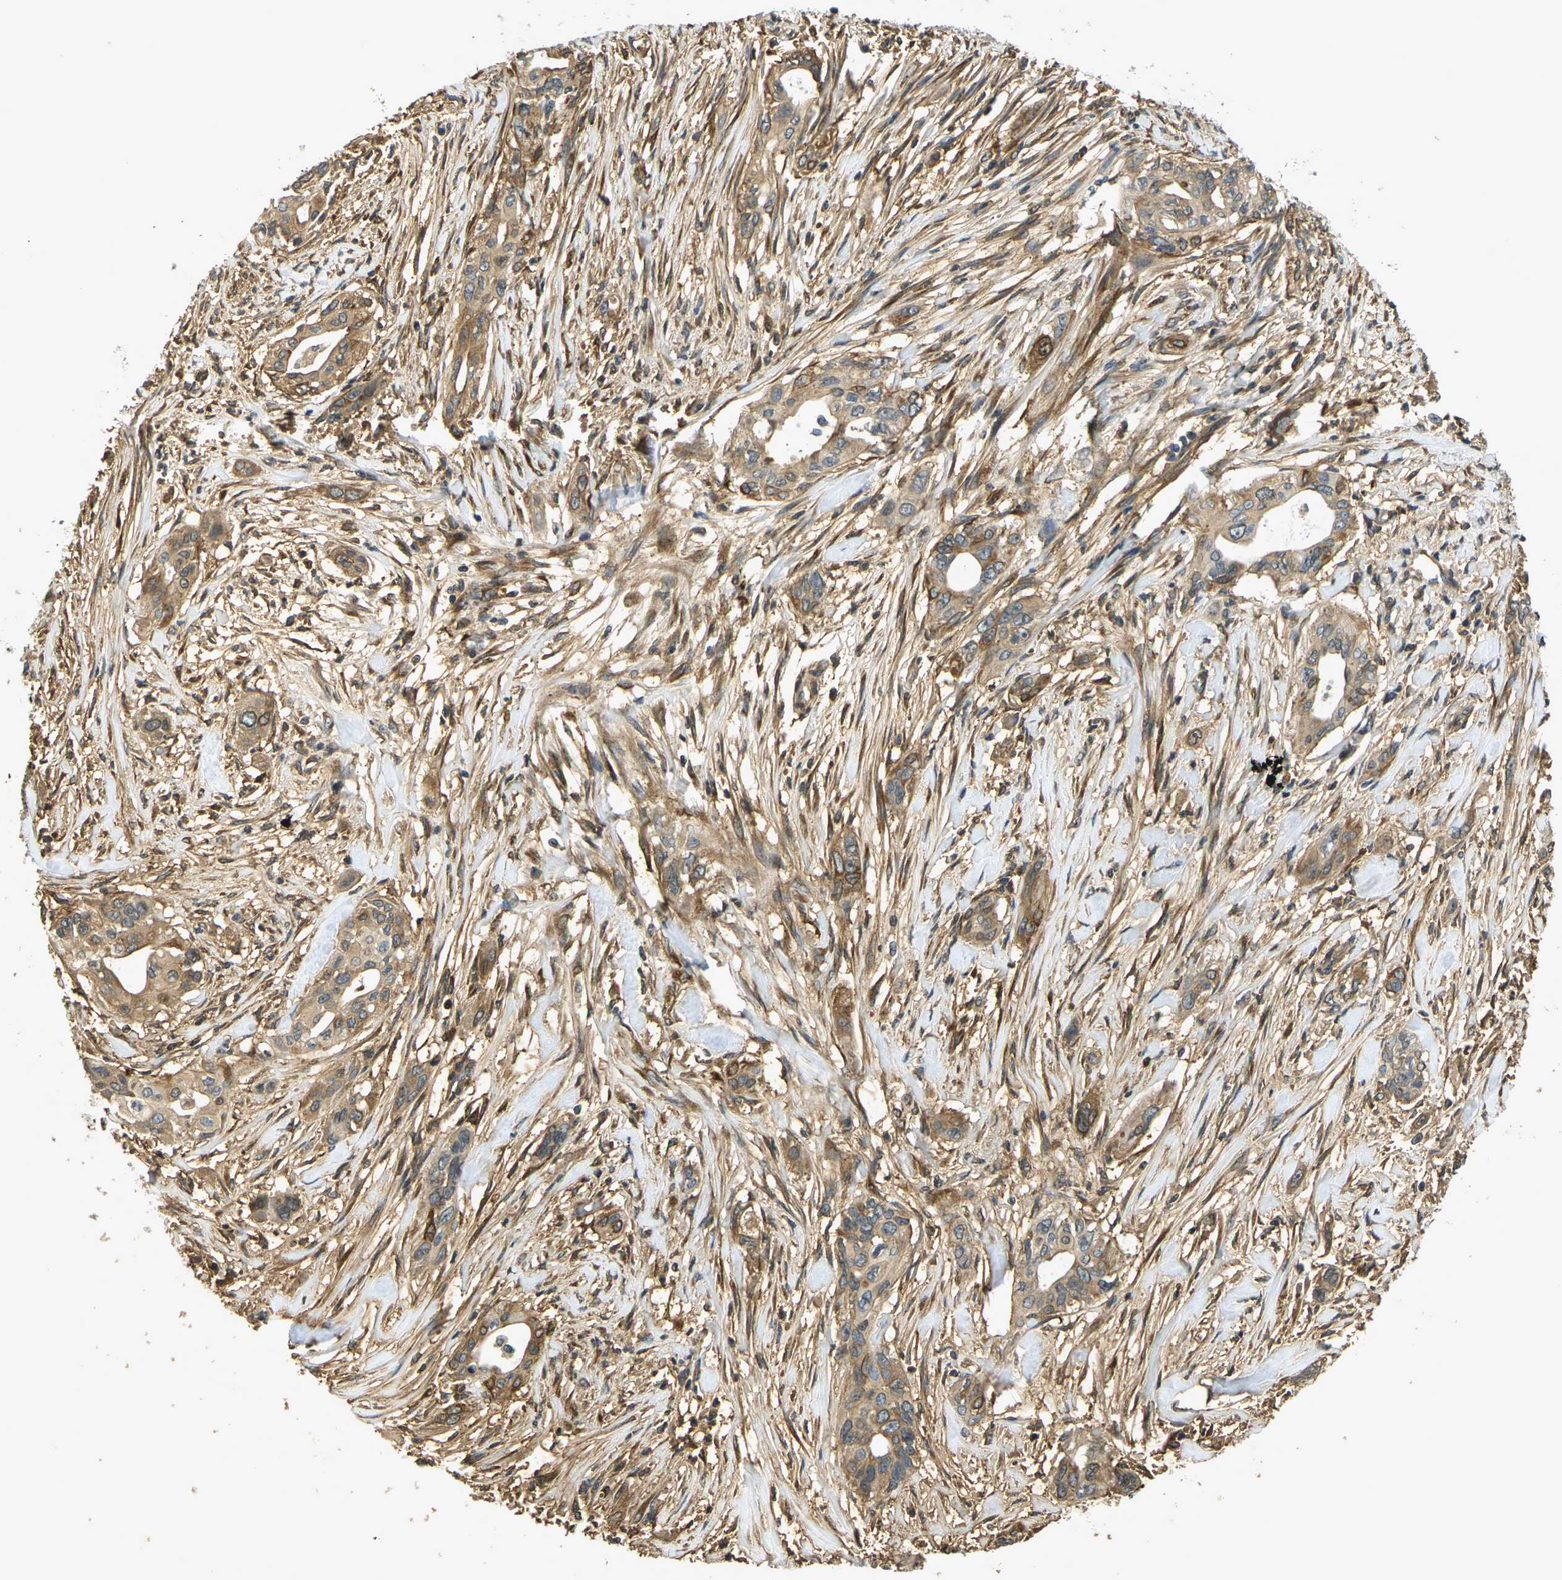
{"staining": {"intensity": "moderate", "quantity": ">75%", "location": "cytoplasmic/membranous"}, "tissue": "pancreatic cancer", "cell_type": "Tumor cells", "image_type": "cancer", "snomed": [{"axis": "morphology", "description": "Adenocarcinoma, NOS"}, {"axis": "topography", "description": "Pancreas"}], "caption": "IHC photomicrograph of neoplastic tissue: human pancreatic adenocarcinoma stained using immunohistochemistry demonstrates medium levels of moderate protein expression localized specifically in the cytoplasmic/membranous of tumor cells, appearing as a cytoplasmic/membranous brown color.", "gene": "CAST", "patient": {"sex": "female", "age": 60}}